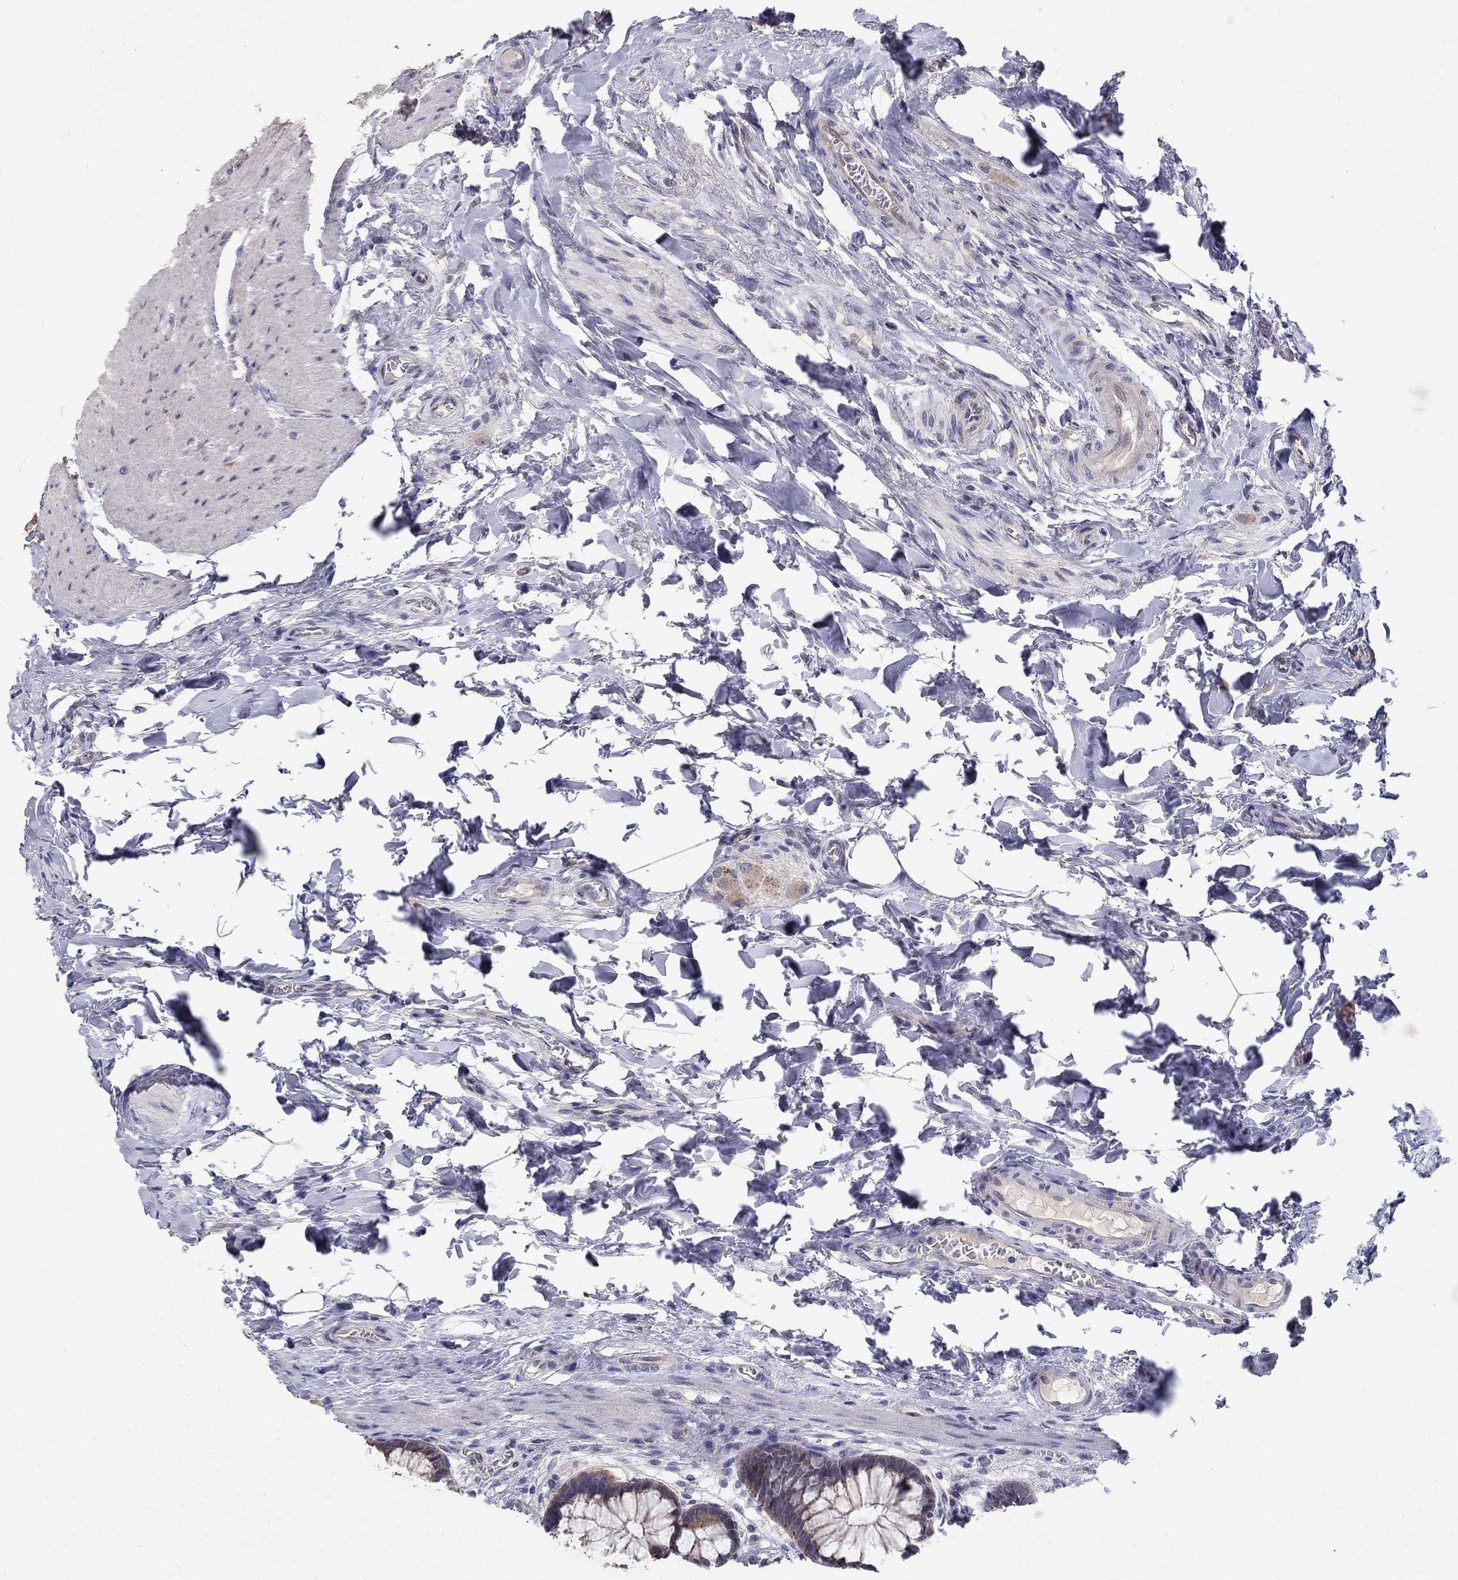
{"staining": {"intensity": "negative", "quantity": "none", "location": "none"}, "tissue": "colon", "cell_type": "Endothelial cells", "image_type": "normal", "snomed": [{"axis": "morphology", "description": "Normal tissue, NOS"}, {"axis": "topography", "description": "Colon"}], "caption": "A histopathology image of human colon is negative for staining in endothelial cells.", "gene": "CRACDL", "patient": {"sex": "female", "age": 65}}